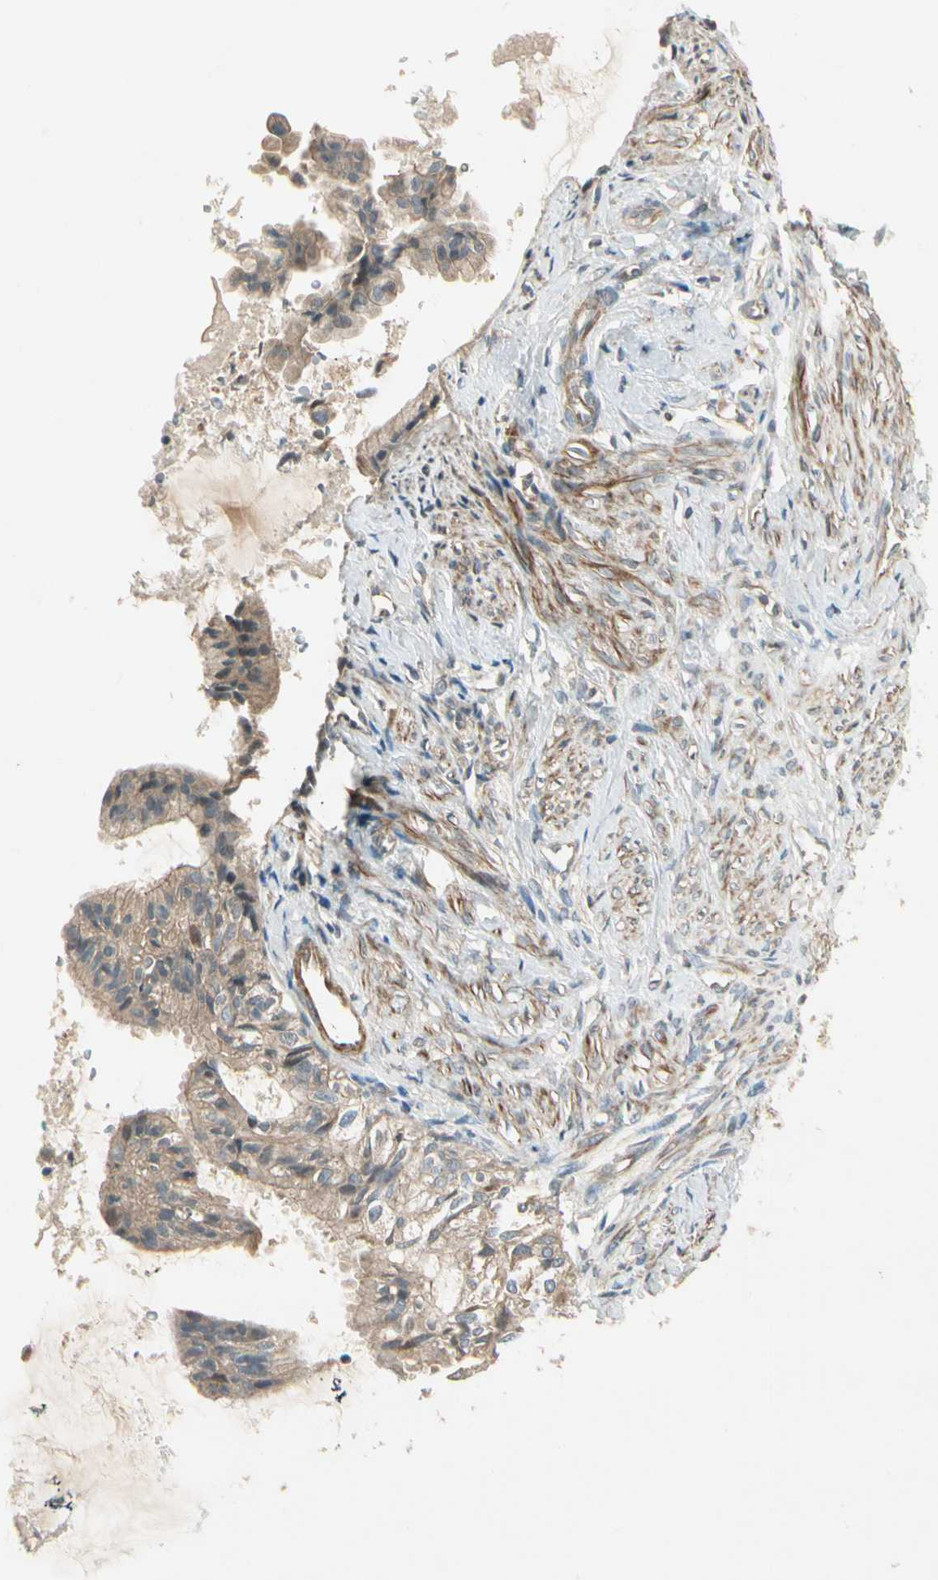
{"staining": {"intensity": "weak", "quantity": "25%-75%", "location": "cytoplasmic/membranous"}, "tissue": "cervical cancer", "cell_type": "Tumor cells", "image_type": "cancer", "snomed": [{"axis": "morphology", "description": "Normal tissue, NOS"}, {"axis": "morphology", "description": "Adenocarcinoma, NOS"}, {"axis": "topography", "description": "Cervix"}, {"axis": "topography", "description": "Endometrium"}], "caption": "Weak cytoplasmic/membranous positivity for a protein is seen in about 25%-75% of tumor cells of cervical adenocarcinoma using immunohistochemistry.", "gene": "ACVR1", "patient": {"sex": "female", "age": 86}}